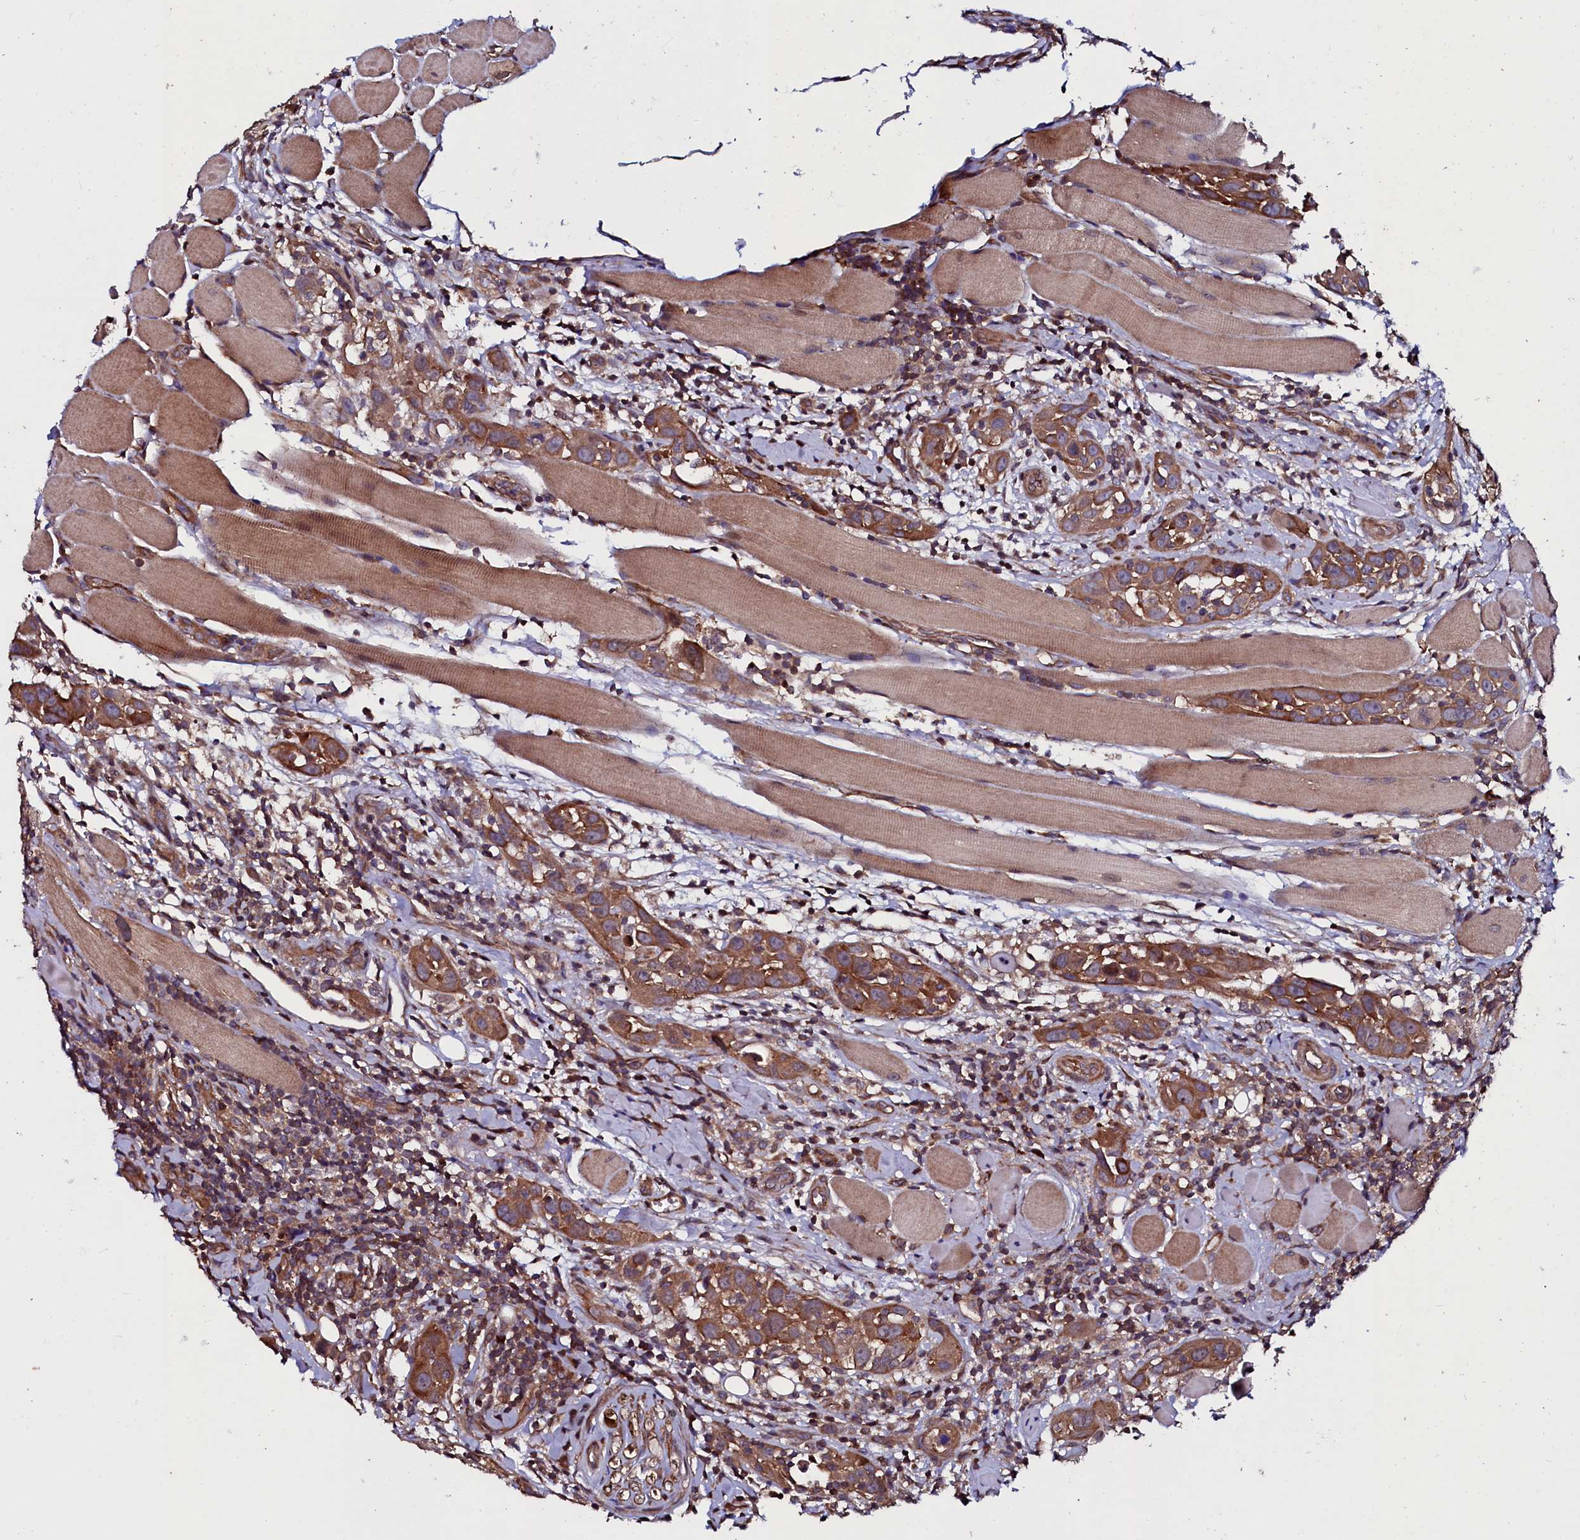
{"staining": {"intensity": "strong", "quantity": ">75%", "location": "cytoplasmic/membranous"}, "tissue": "head and neck cancer", "cell_type": "Tumor cells", "image_type": "cancer", "snomed": [{"axis": "morphology", "description": "Squamous cell carcinoma, NOS"}, {"axis": "topography", "description": "Oral tissue"}, {"axis": "topography", "description": "Head-Neck"}], "caption": "Human head and neck squamous cell carcinoma stained with a brown dye displays strong cytoplasmic/membranous positive expression in about >75% of tumor cells.", "gene": "USPL1", "patient": {"sex": "female", "age": 50}}